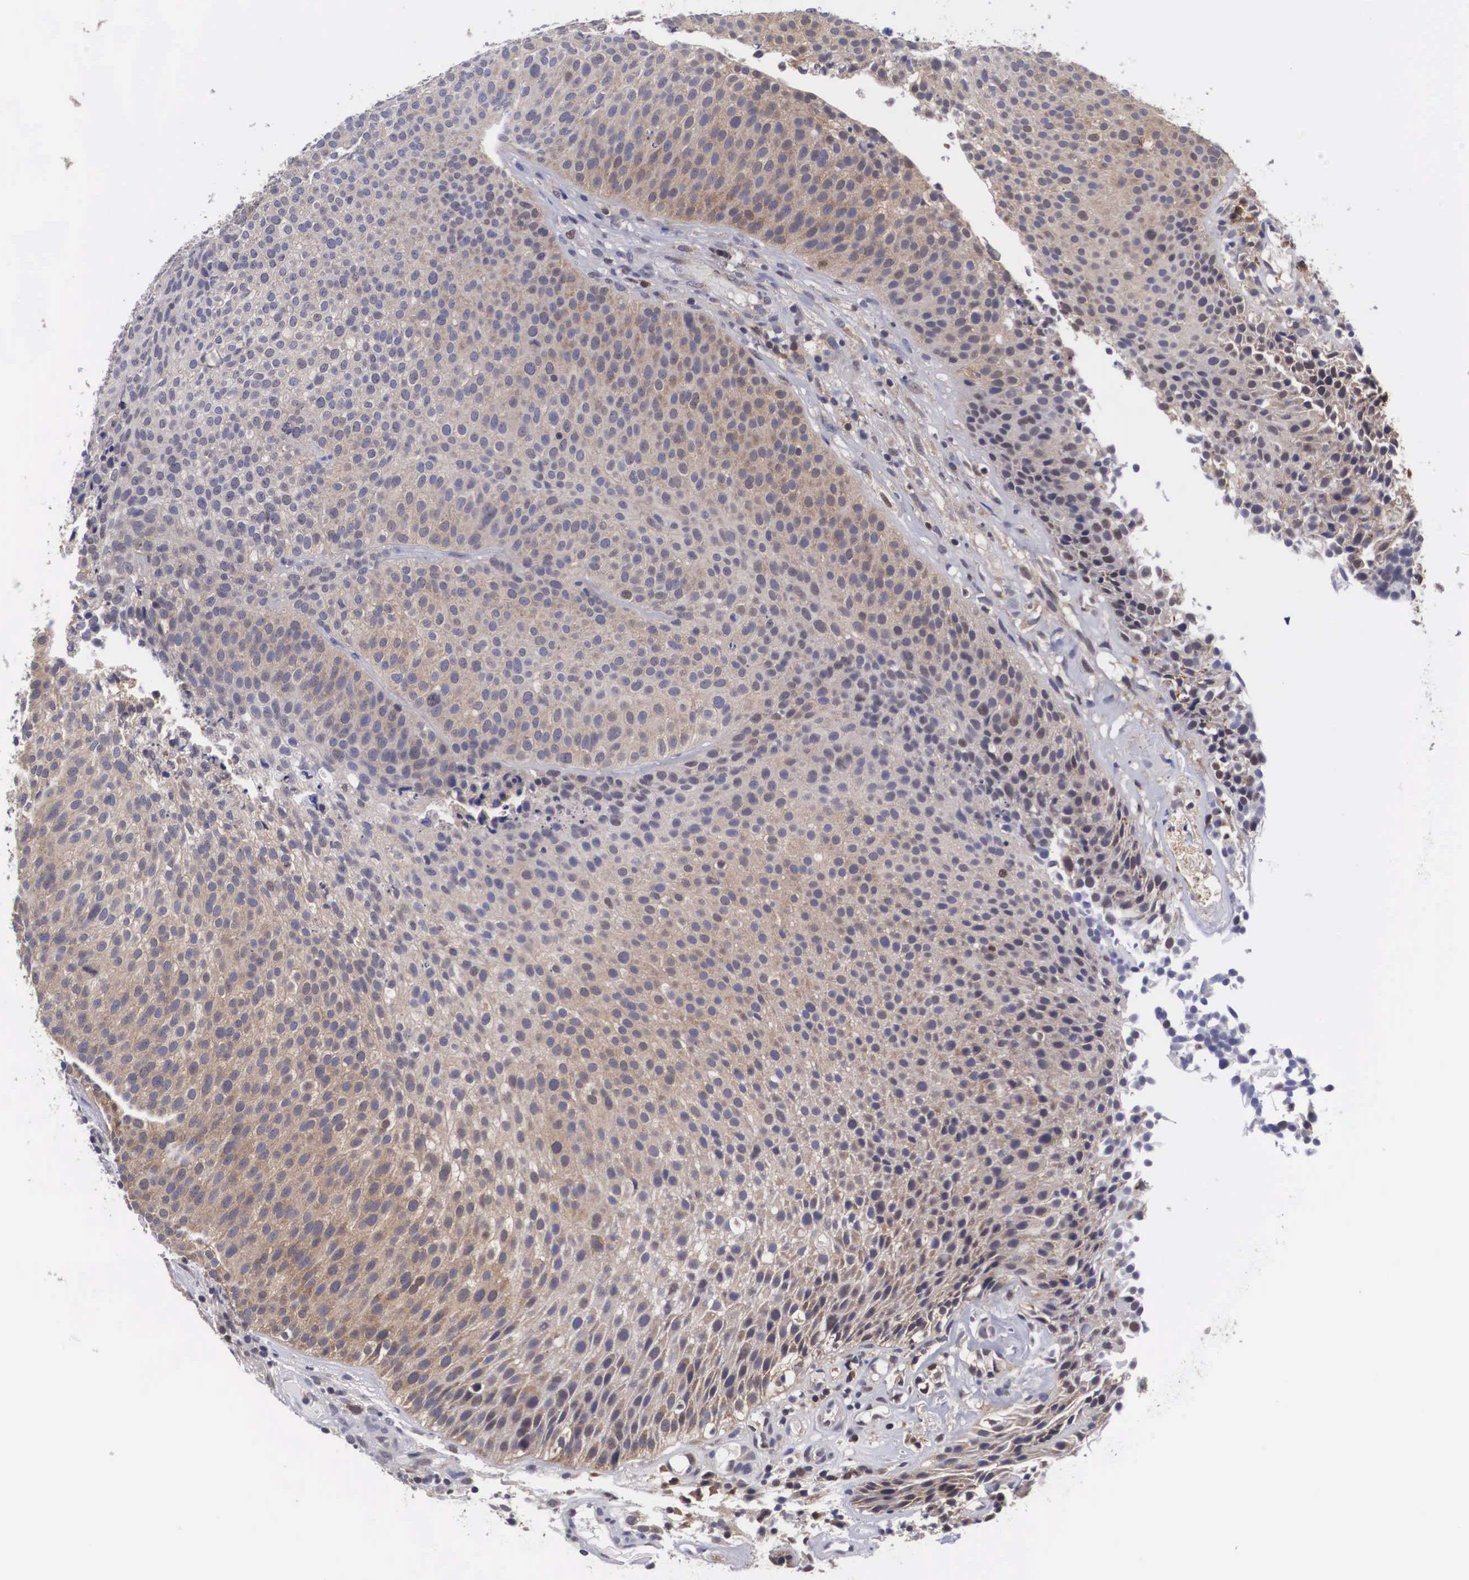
{"staining": {"intensity": "weak", "quantity": ">75%", "location": "cytoplasmic/membranous"}, "tissue": "urothelial cancer", "cell_type": "Tumor cells", "image_type": "cancer", "snomed": [{"axis": "morphology", "description": "Urothelial carcinoma, Low grade"}, {"axis": "topography", "description": "Urinary bladder"}], "caption": "Tumor cells exhibit low levels of weak cytoplasmic/membranous positivity in about >75% of cells in human urothelial cancer.", "gene": "ADSL", "patient": {"sex": "male", "age": 85}}